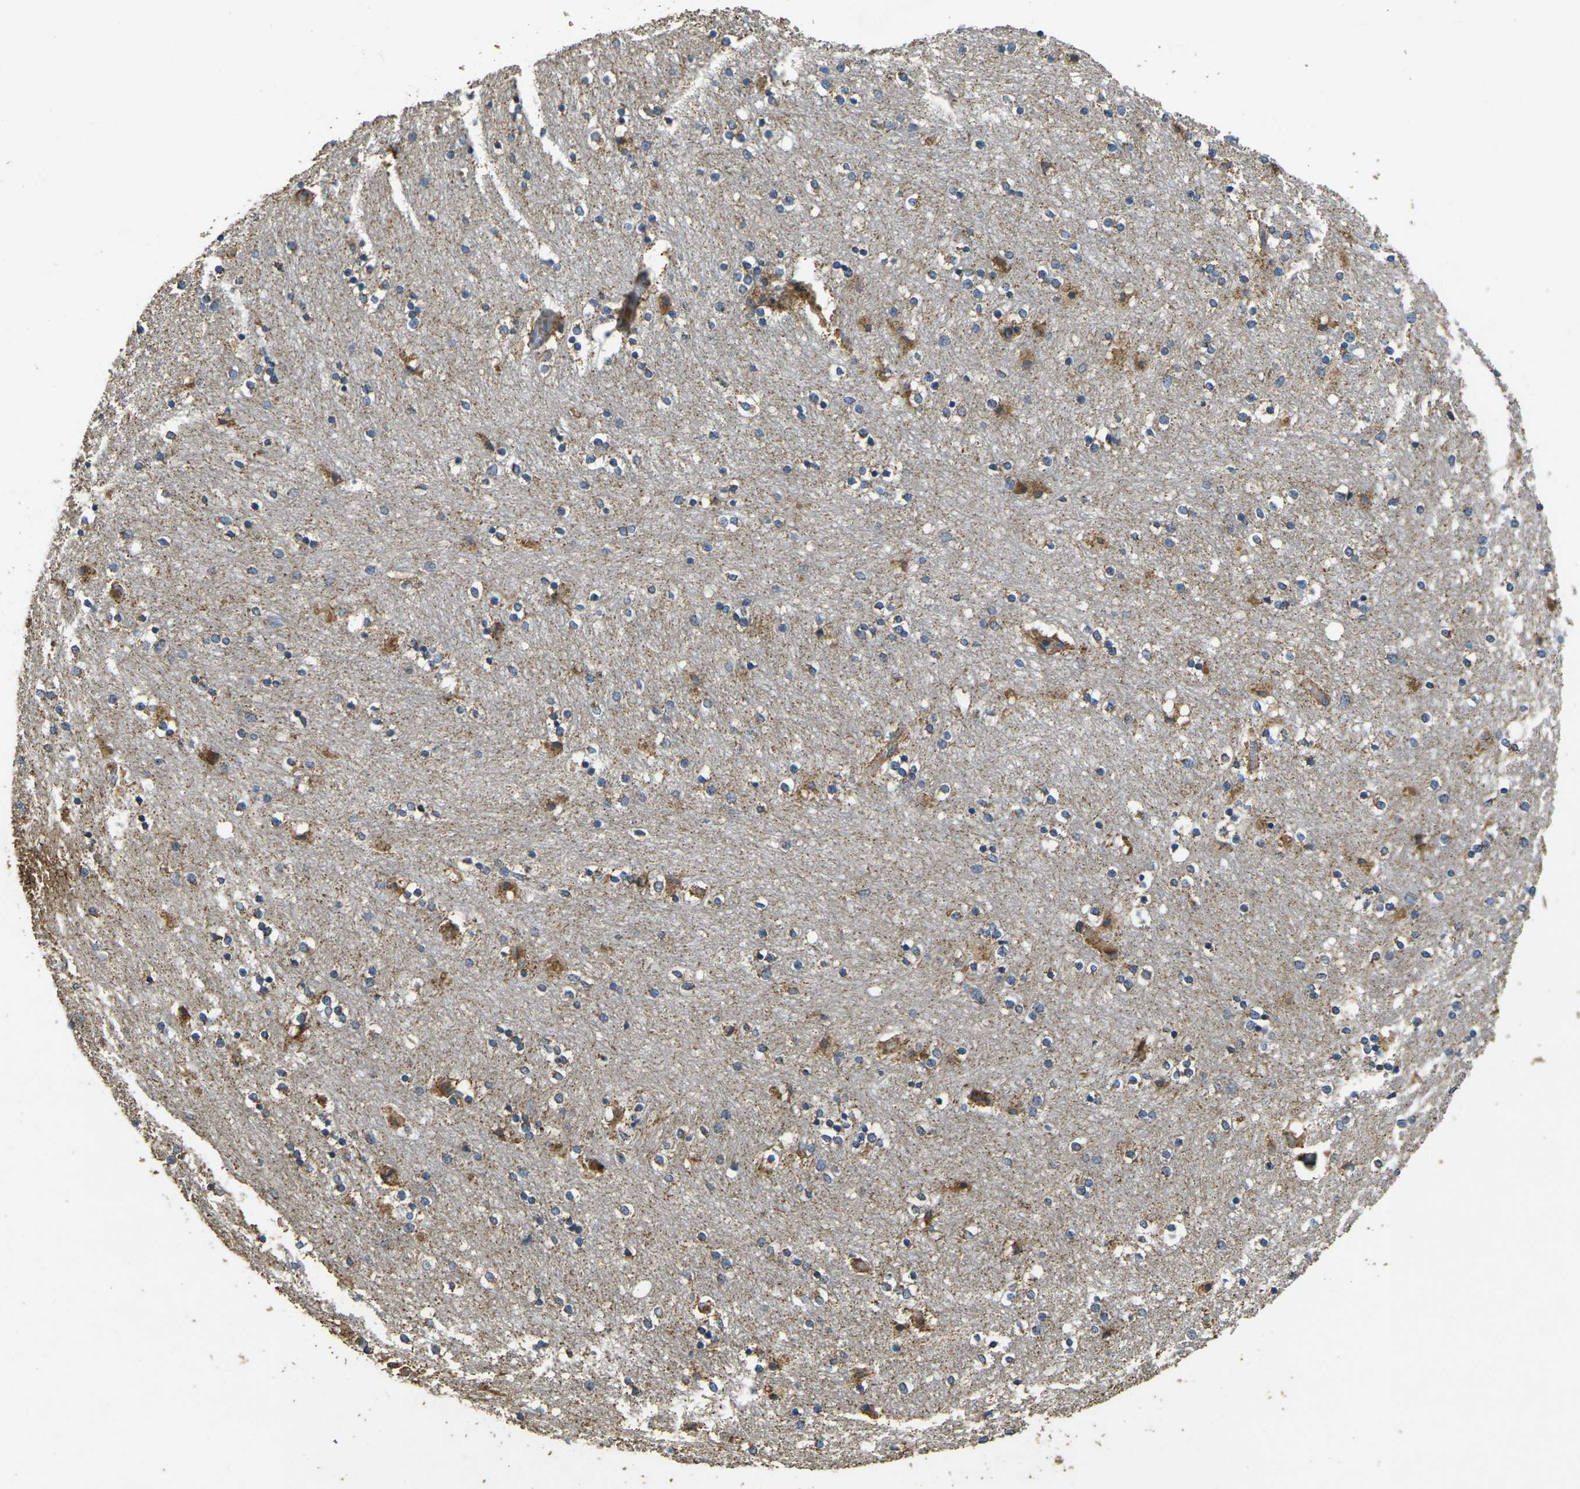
{"staining": {"intensity": "moderate", "quantity": "25%-75%", "location": "cytoplasmic/membranous"}, "tissue": "caudate", "cell_type": "Glial cells", "image_type": "normal", "snomed": [{"axis": "morphology", "description": "Normal tissue, NOS"}, {"axis": "topography", "description": "Lateral ventricle wall"}], "caption": "Normal caudate demonstrates moderate cytoplasmic/membranous expression in about 25%-75% of glial cells, visualized by immunohistochemistry.", "gene": "MAPK11", "patient": {"sex": "female", "age": 54}}